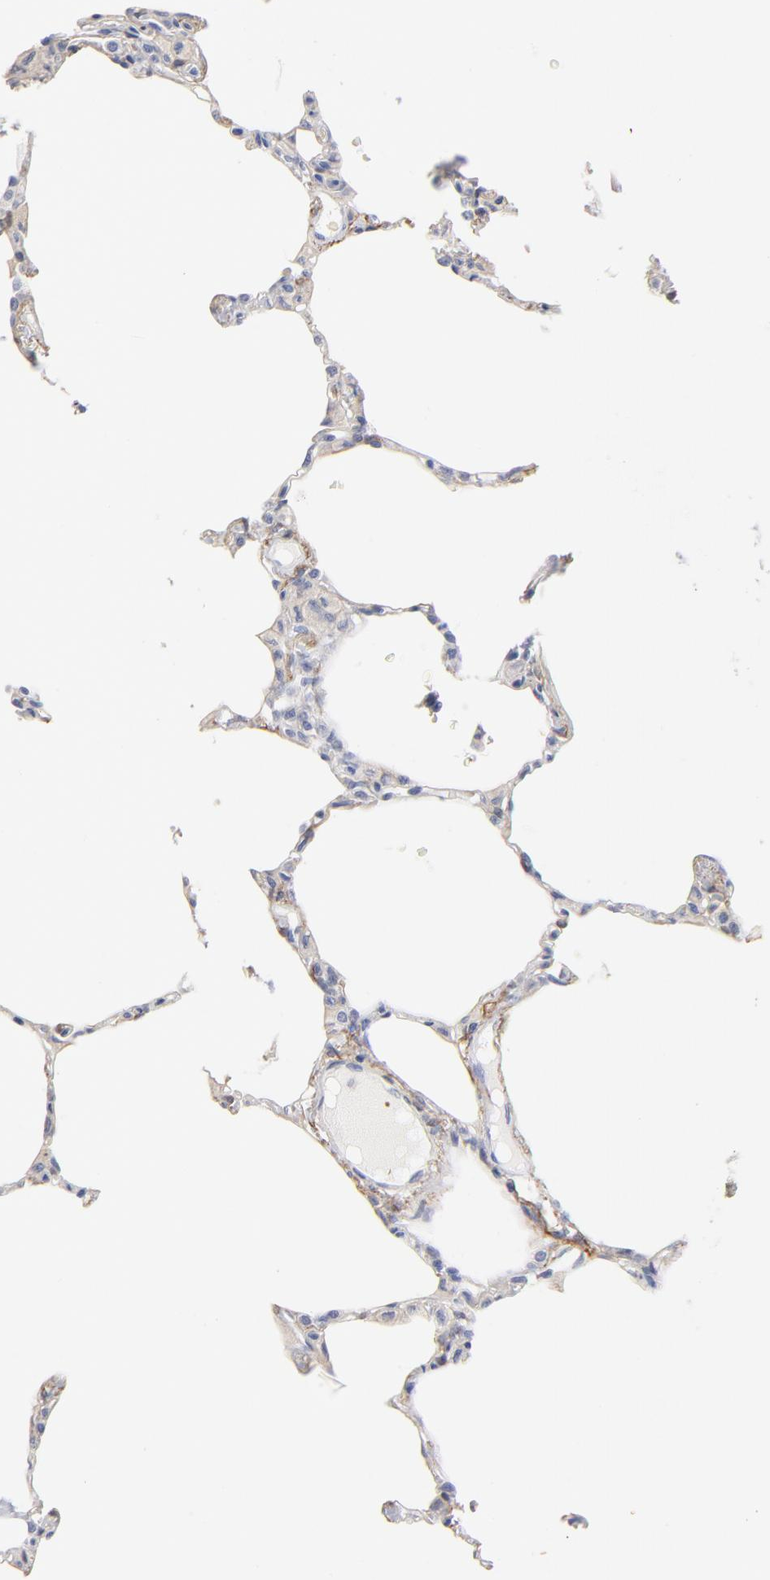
{"staining": {"intensity": "negative", "quantity": "none", "location": "none"}, "tissue": "lung", "cell_type": "Alveolar cells", "image_type": "normal", "snomed": [{"axis": "morphology", "description": "Normal tissue, NOS"}, {"axis": "topography", "description": "Lung"}], "caption": "This is an IHC photomicrograph of unremarkable human lung. There is no positivity in alveolar cells.", "gene": "ITGA8", "patient": {"sex": "female", "age": 49}}